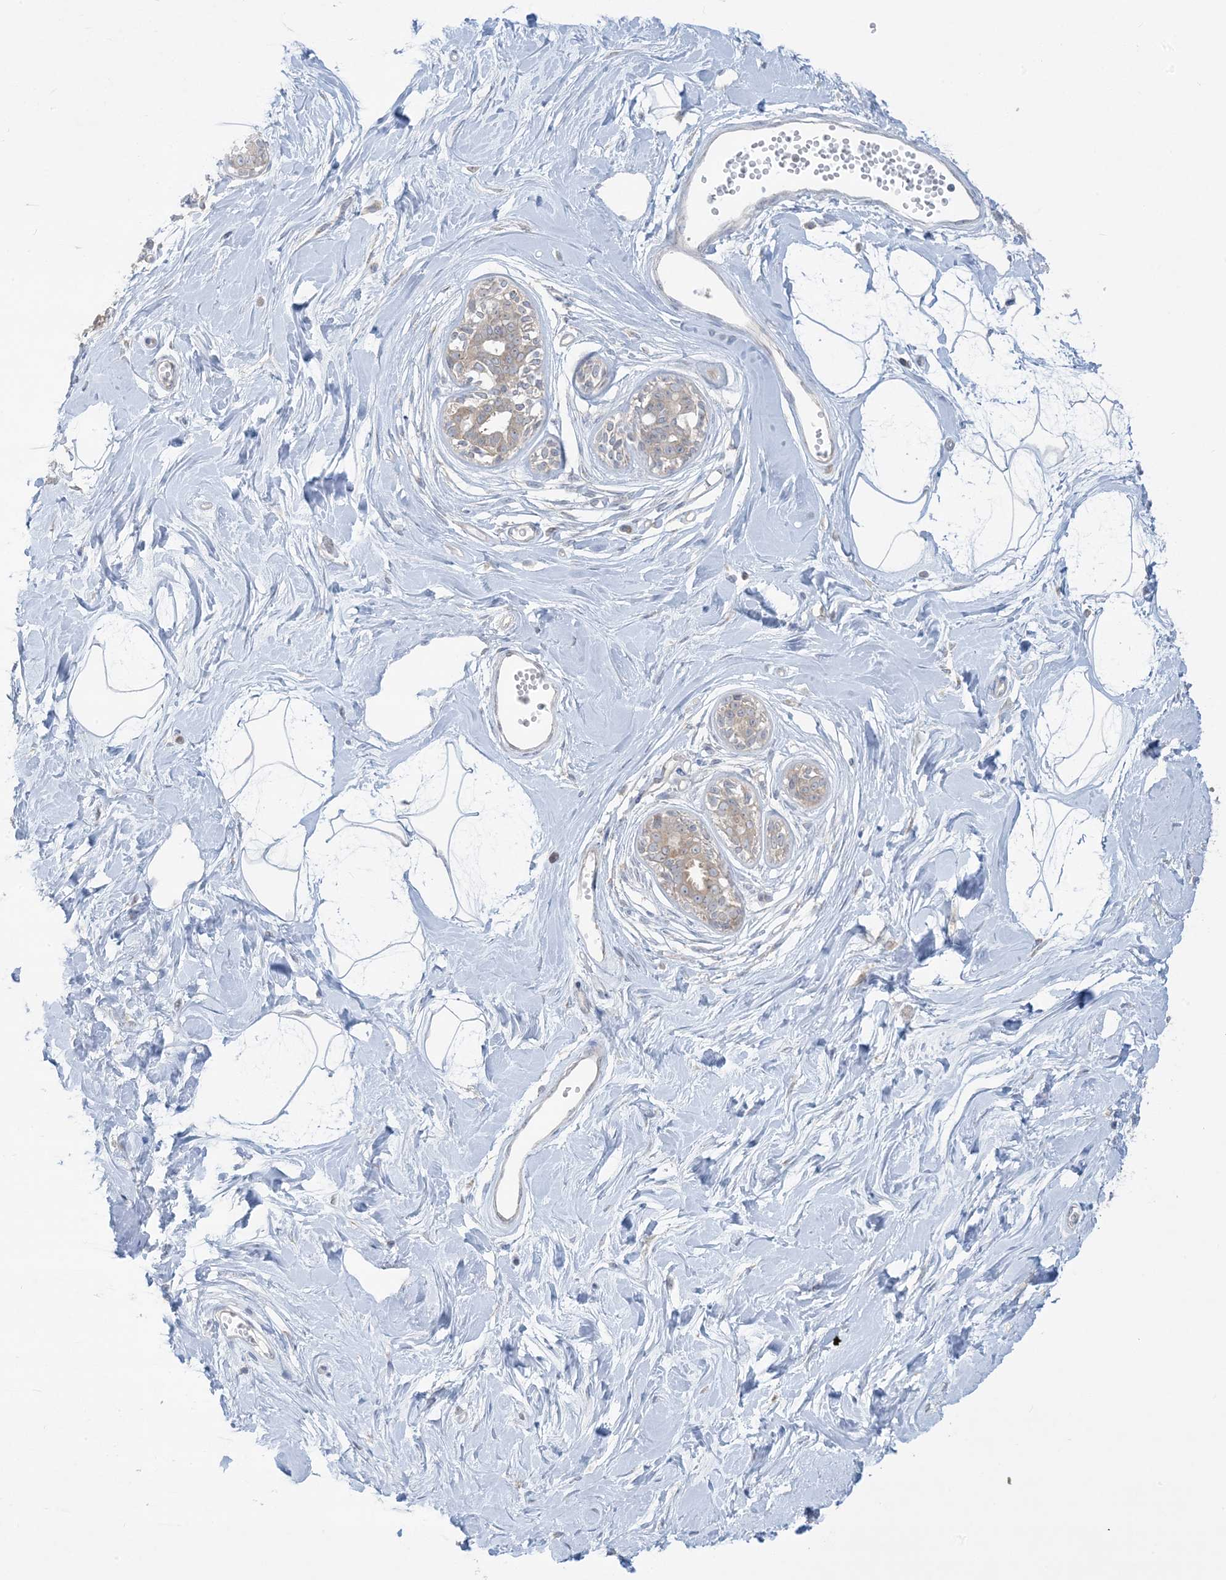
{"staining": {"intensity": "negative", "quantity": "none", "location": "none"}, "tissue": "breast", "cell_type": "Adipocytes", "image_type": "normal", "snomed": [{"axis": "morphology", "description": "Normal tissue, NOS"}, {"axis": "topography", "description": "Breast"}], "caption": "This is an IHC photomicrograph of benign human breast. There is no staining in adipocytes.", "gene": "RPP40", "patient": {"sex": "female", "age": 45}}